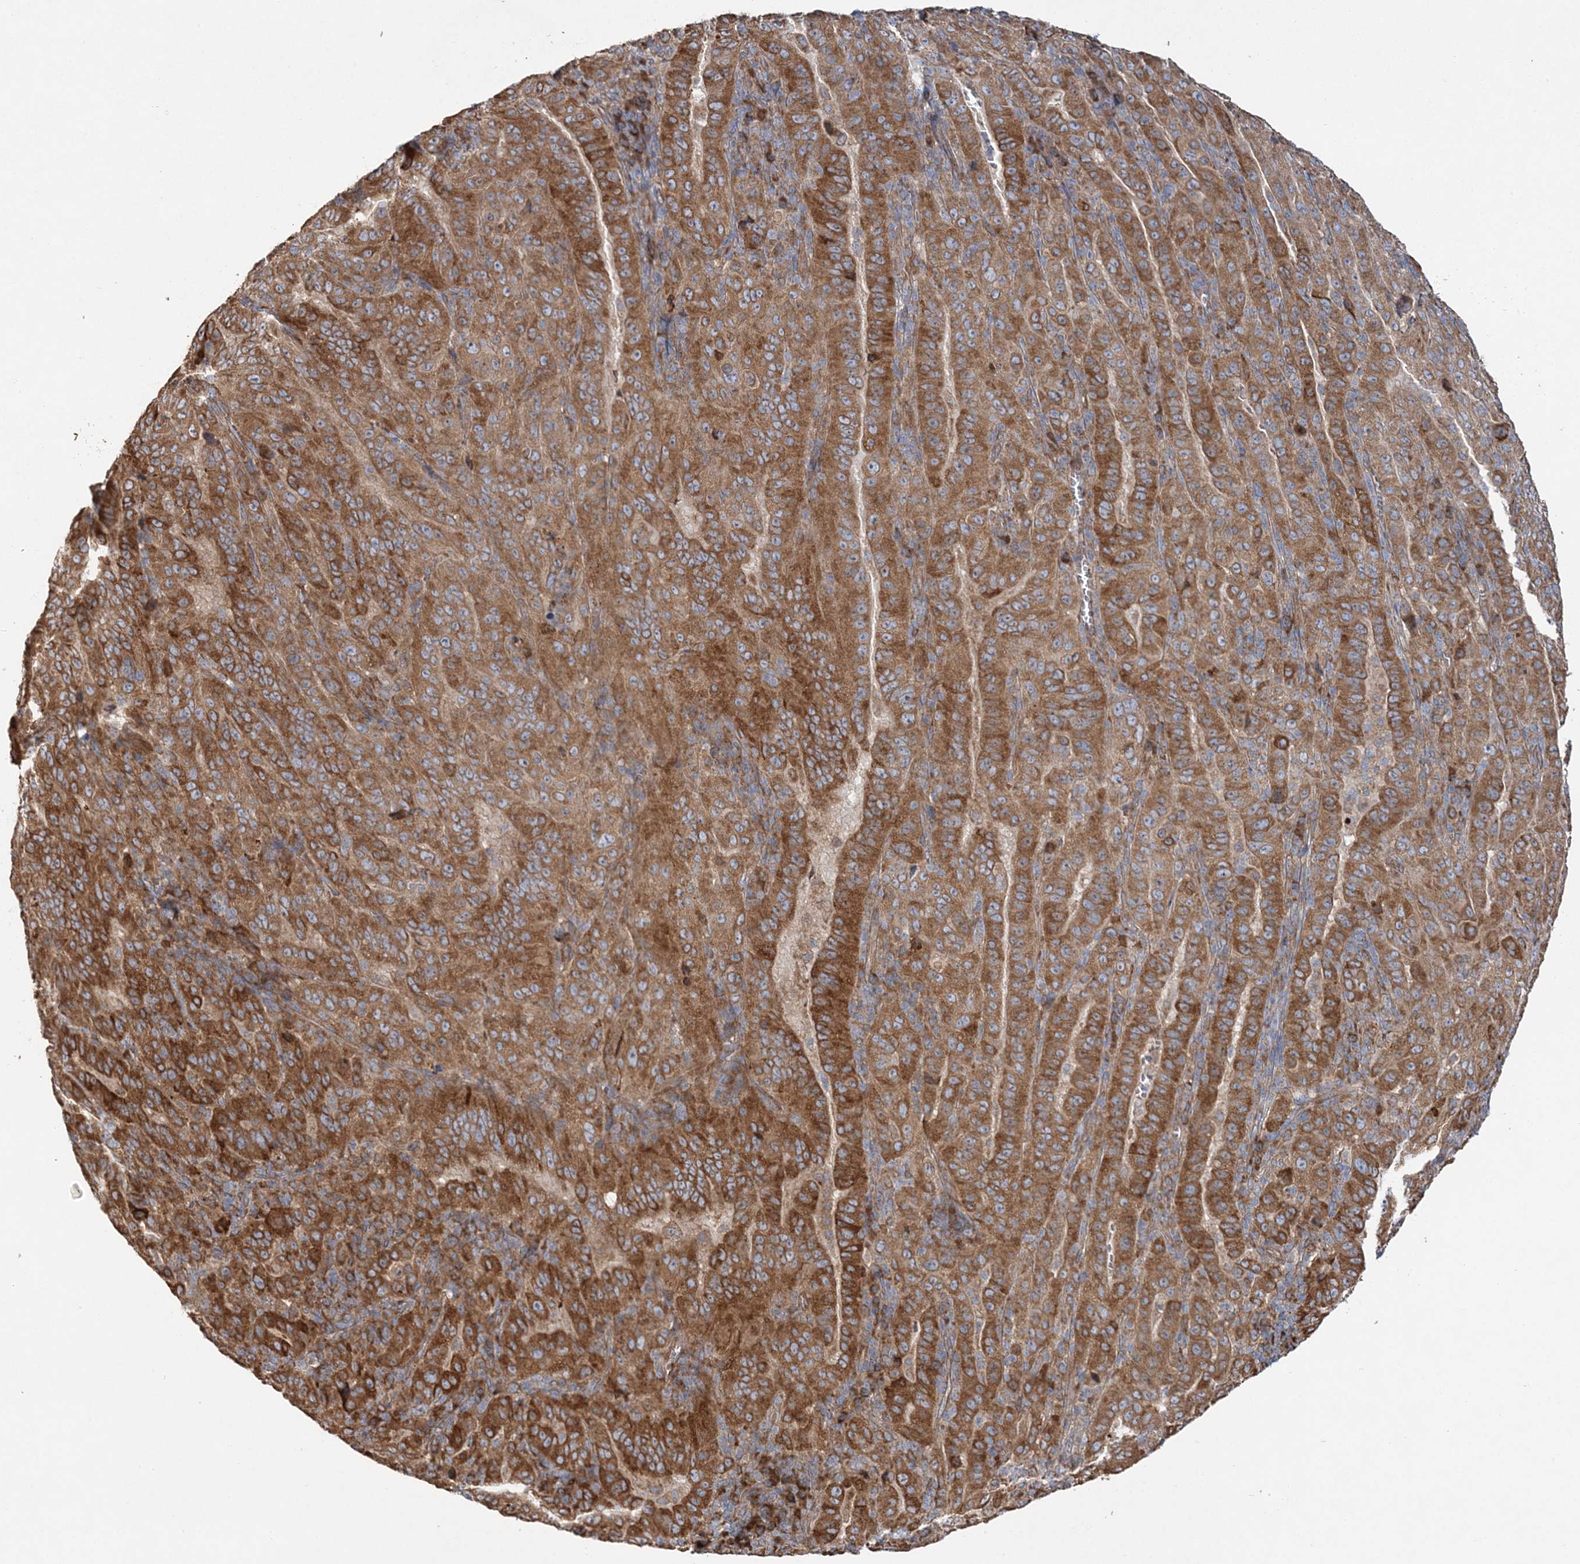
{"staining": {"intensity": "strong", "quantity": ">75%", "location": "cytoplasmic/membranous"}, "tissue": "pancreatic cancer", "cell_type": "Tumor cells", "image_type": "cancer", "snomed": [{"axis": "morphology", "description": "Adenocarcinoma, NOS"}, {"axis": "topography", "description": "Pancreas"}], "caption": "Strong cytoplasmic/membranous positivity for a protein is seen in about >75% of tumor cells of pancreatic cancer using immunohistochemistry.", "gene": "ZFYVE16", "patient": {"sex": "male", "age": 63}}